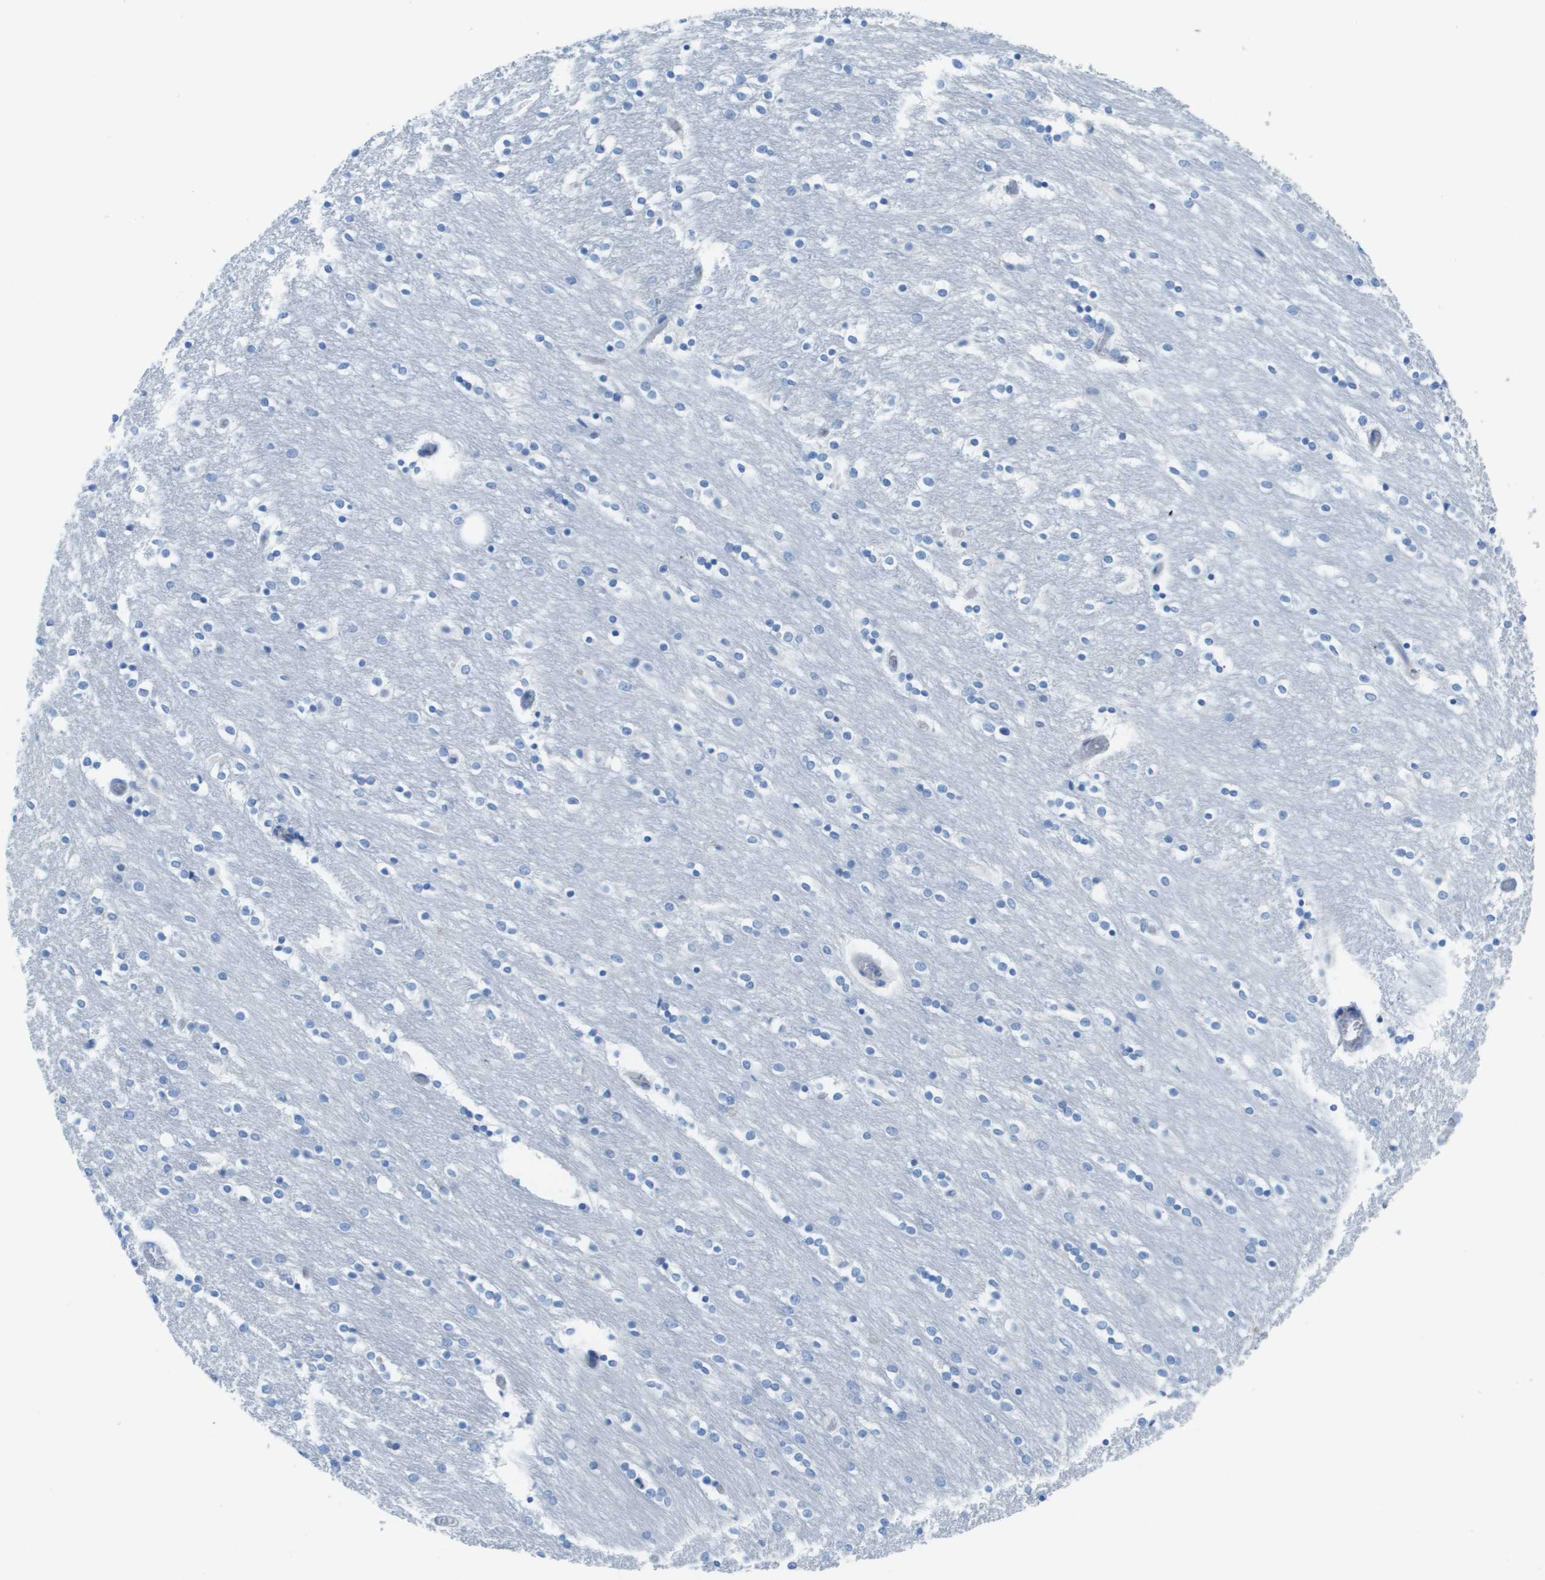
{"staining": {"intensity": "negative", "quantity": "none", "location": "none"}, "tissue": "caudate", "cell_type": "Glial cells", "image_type": "normal", "snomed": [{"axis": "morphology", "description": "Normal tissue, NOS"}, {"axis": "topography", "description": "Lateral ventricle wall"}], "caption": "Immunohistochemistry (IHC) micrograph of normal caudate: human caudate stained with DAB (3,3'-diaminobenzidine) demonstrates no significant protein positivity in glial cells.", "gene": "CD46", "patient": {"sex": "female", "age": 54}}